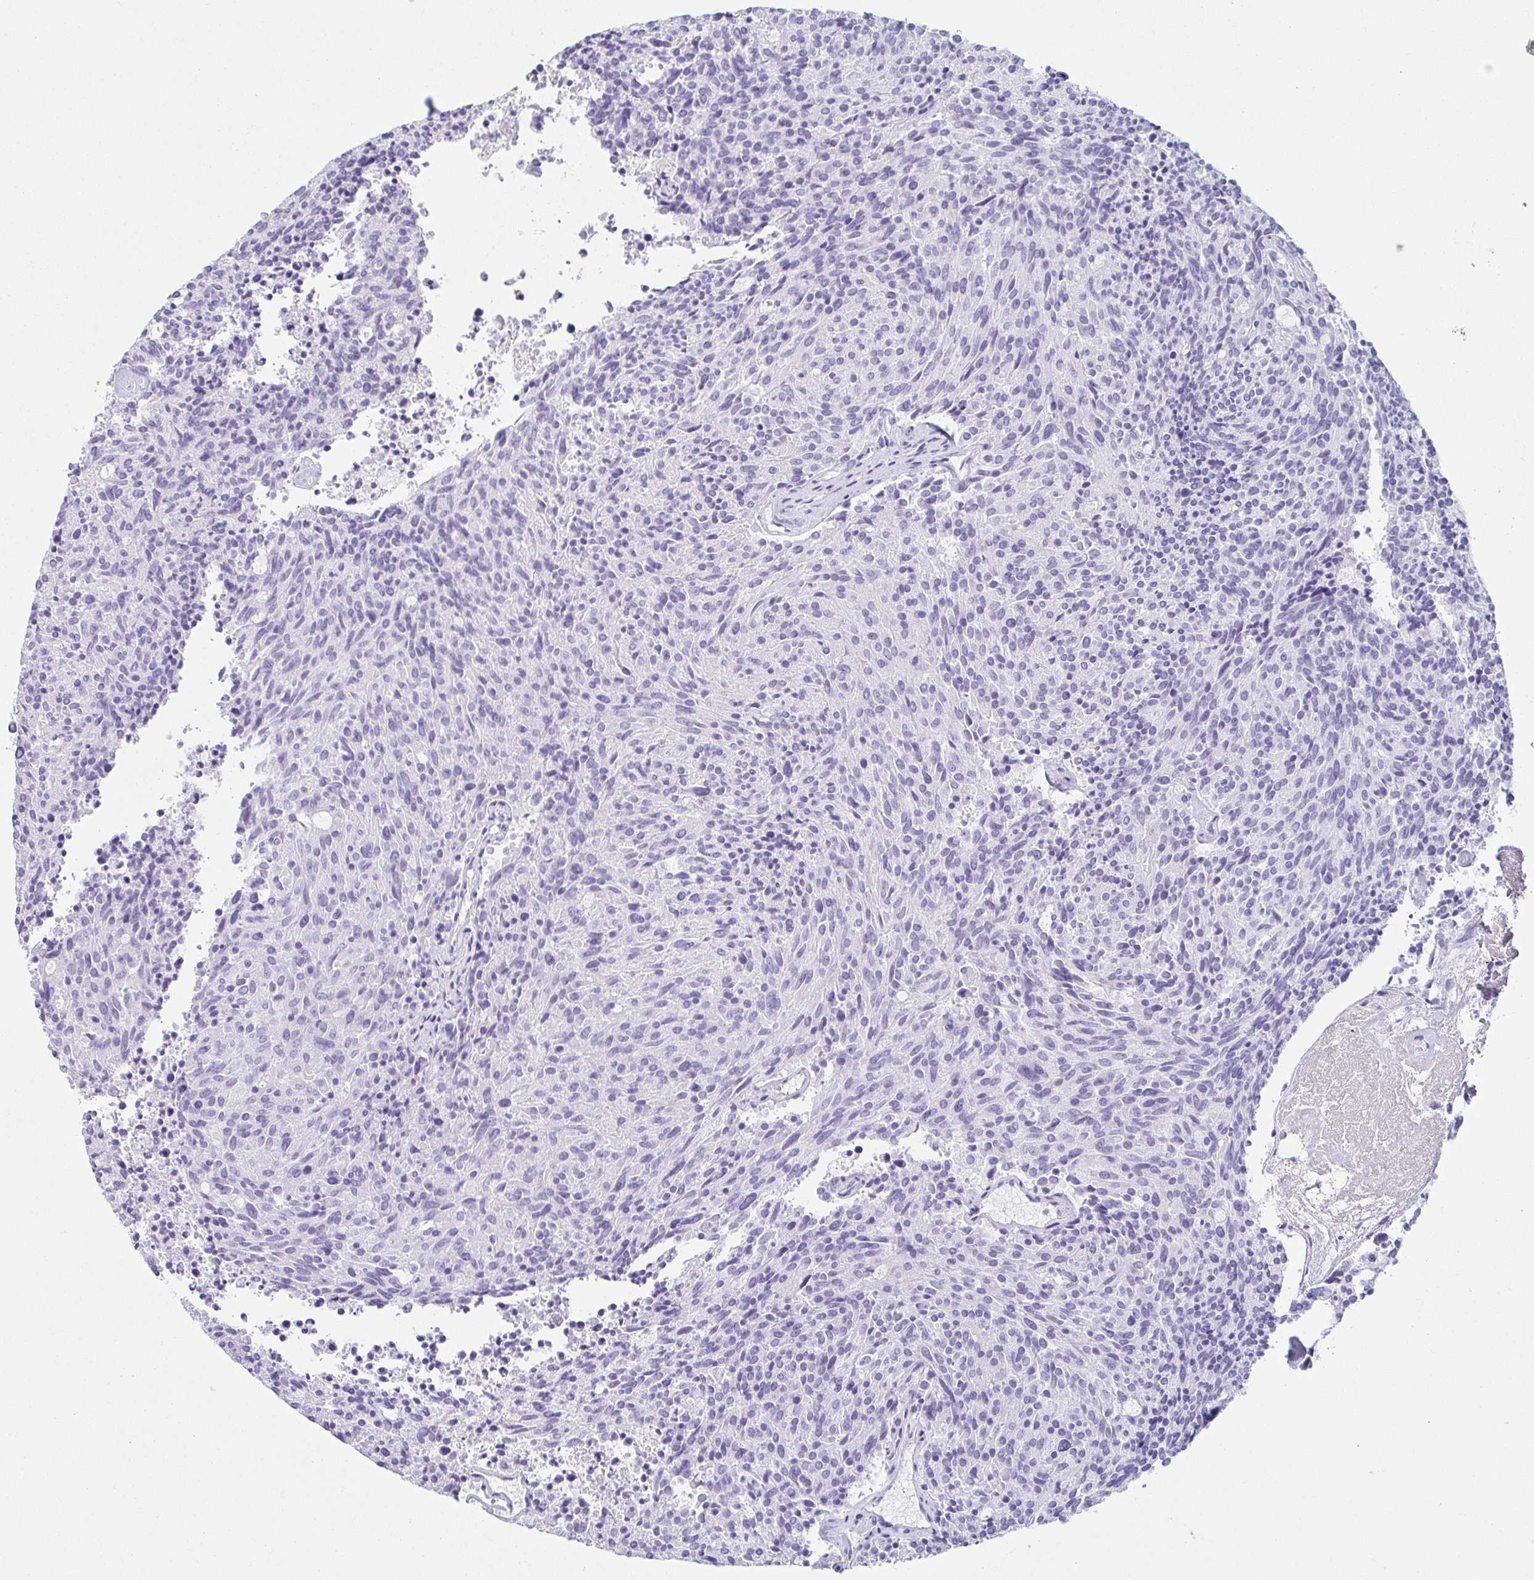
{"staining": {"intensity": "negative", "quantity": "none", "location": "none"}, "tissue": "carcinoid", "cell_type": "Tumor cells", "image_type": "cancer", "snomed": [{"axis": "morphology", "description": "Carcinoid, malignant, NOS"}, {"axis": "topography", "description": "Pancreas"}], "caption": "The photomicrograph shows no significant staining in tumor cells of malignant carcinoid.", "gene": "ZG16B", "patient": {"sex": "female", "age": 54}}